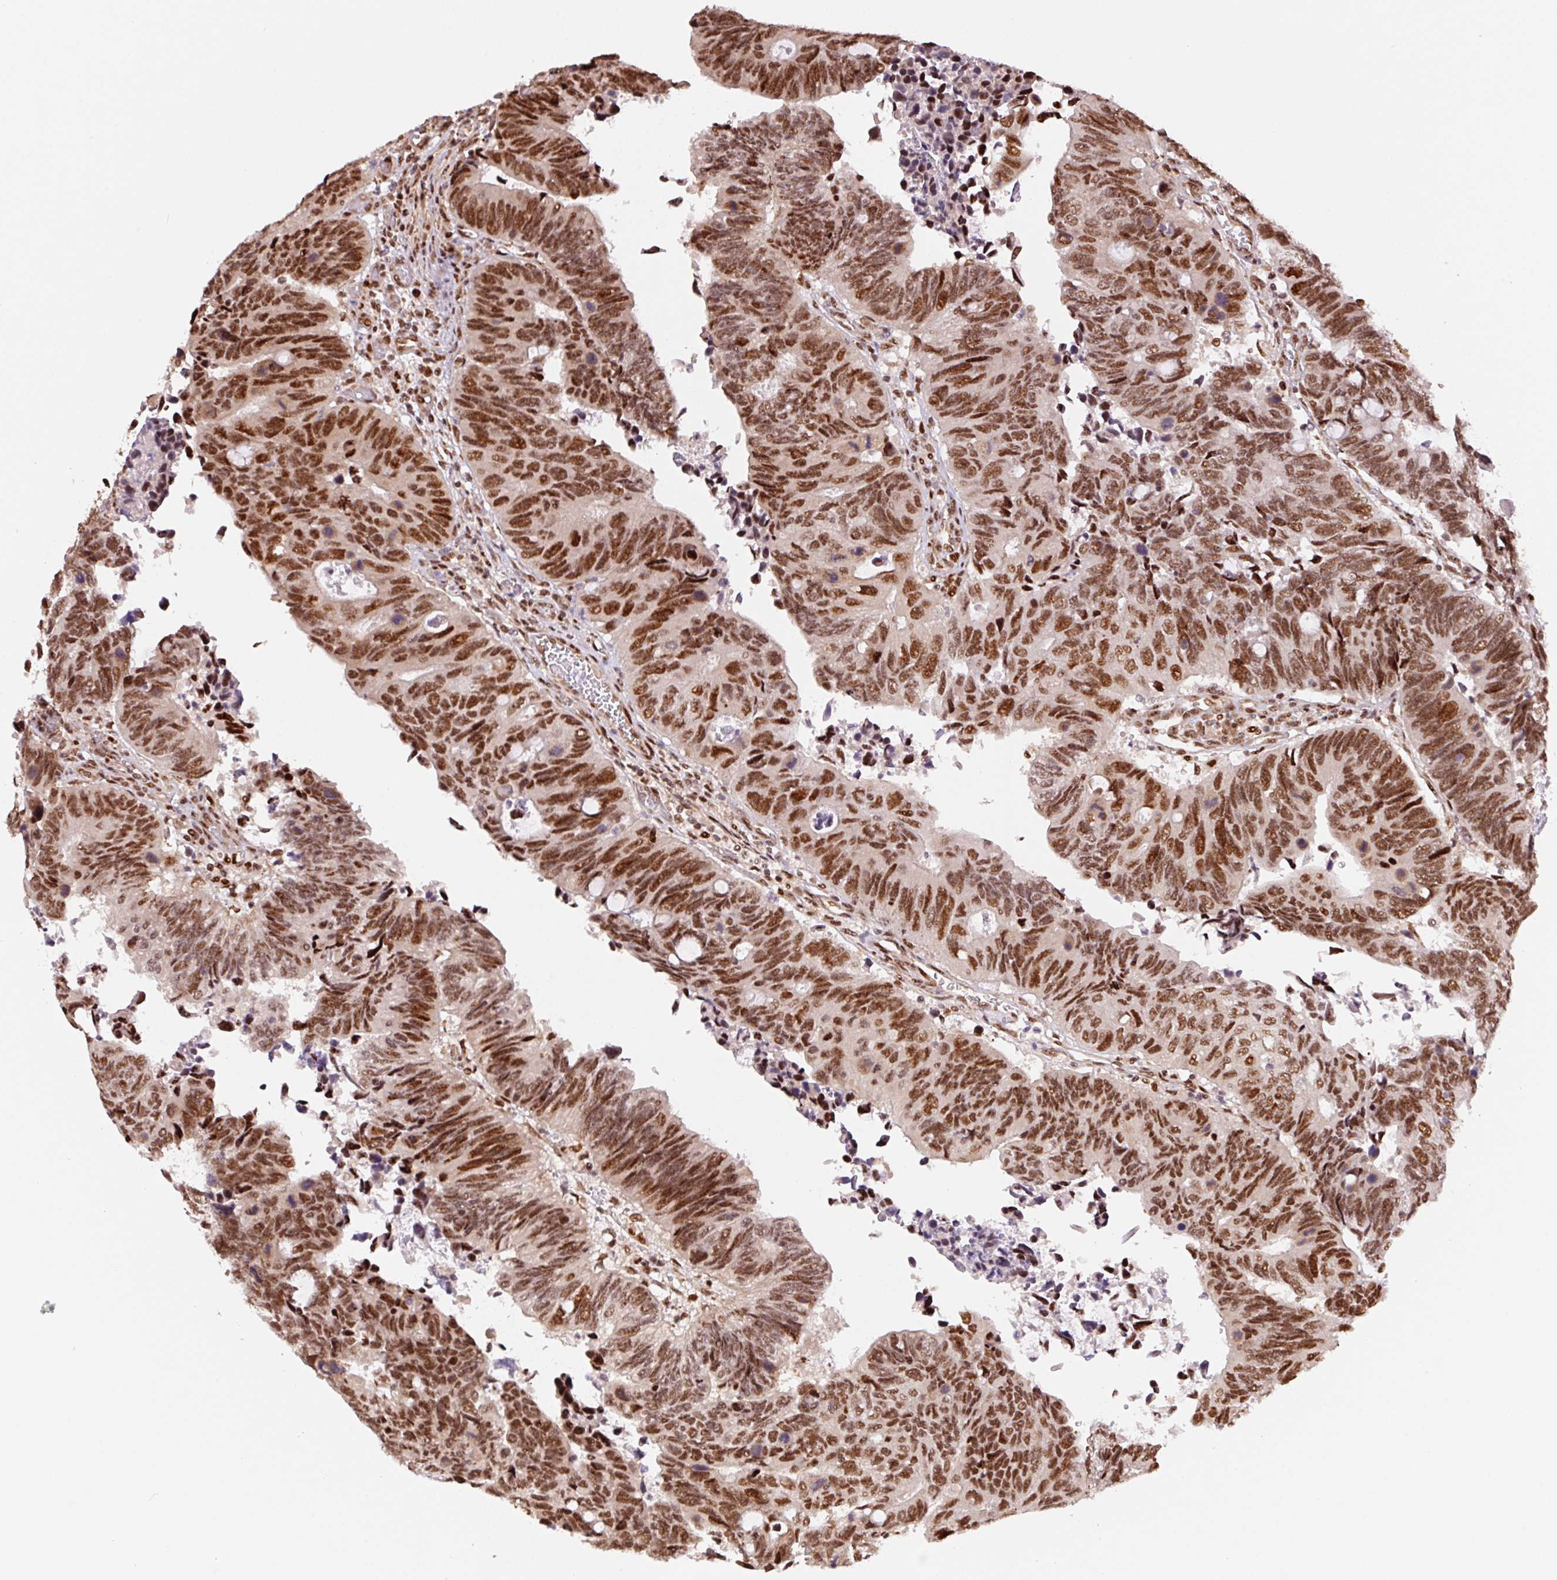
{"staining": {"intensity": "strong", "quantity": ">75%", "location": "nuclear"}, "tissue": "colorectal cancer", "cell_type": "Tumor cells", "image_type": "cancer", "snomed": [{"axis": "morphology", "description": "Adenocarcinoma, NOS"}, {"axis": "topography", "description": "Colon"}], "caption": "Immunohistochemistry (DAB) staining of colorectal cancer (adenocarcinoma) shows strong nuclear protein positivity in approximately >75% of tumor cells. (Brightfield microscopy of DAB IHC at high magnification).", "gene": "INTS8", "patient": {"sex": "male", "age": 87}}